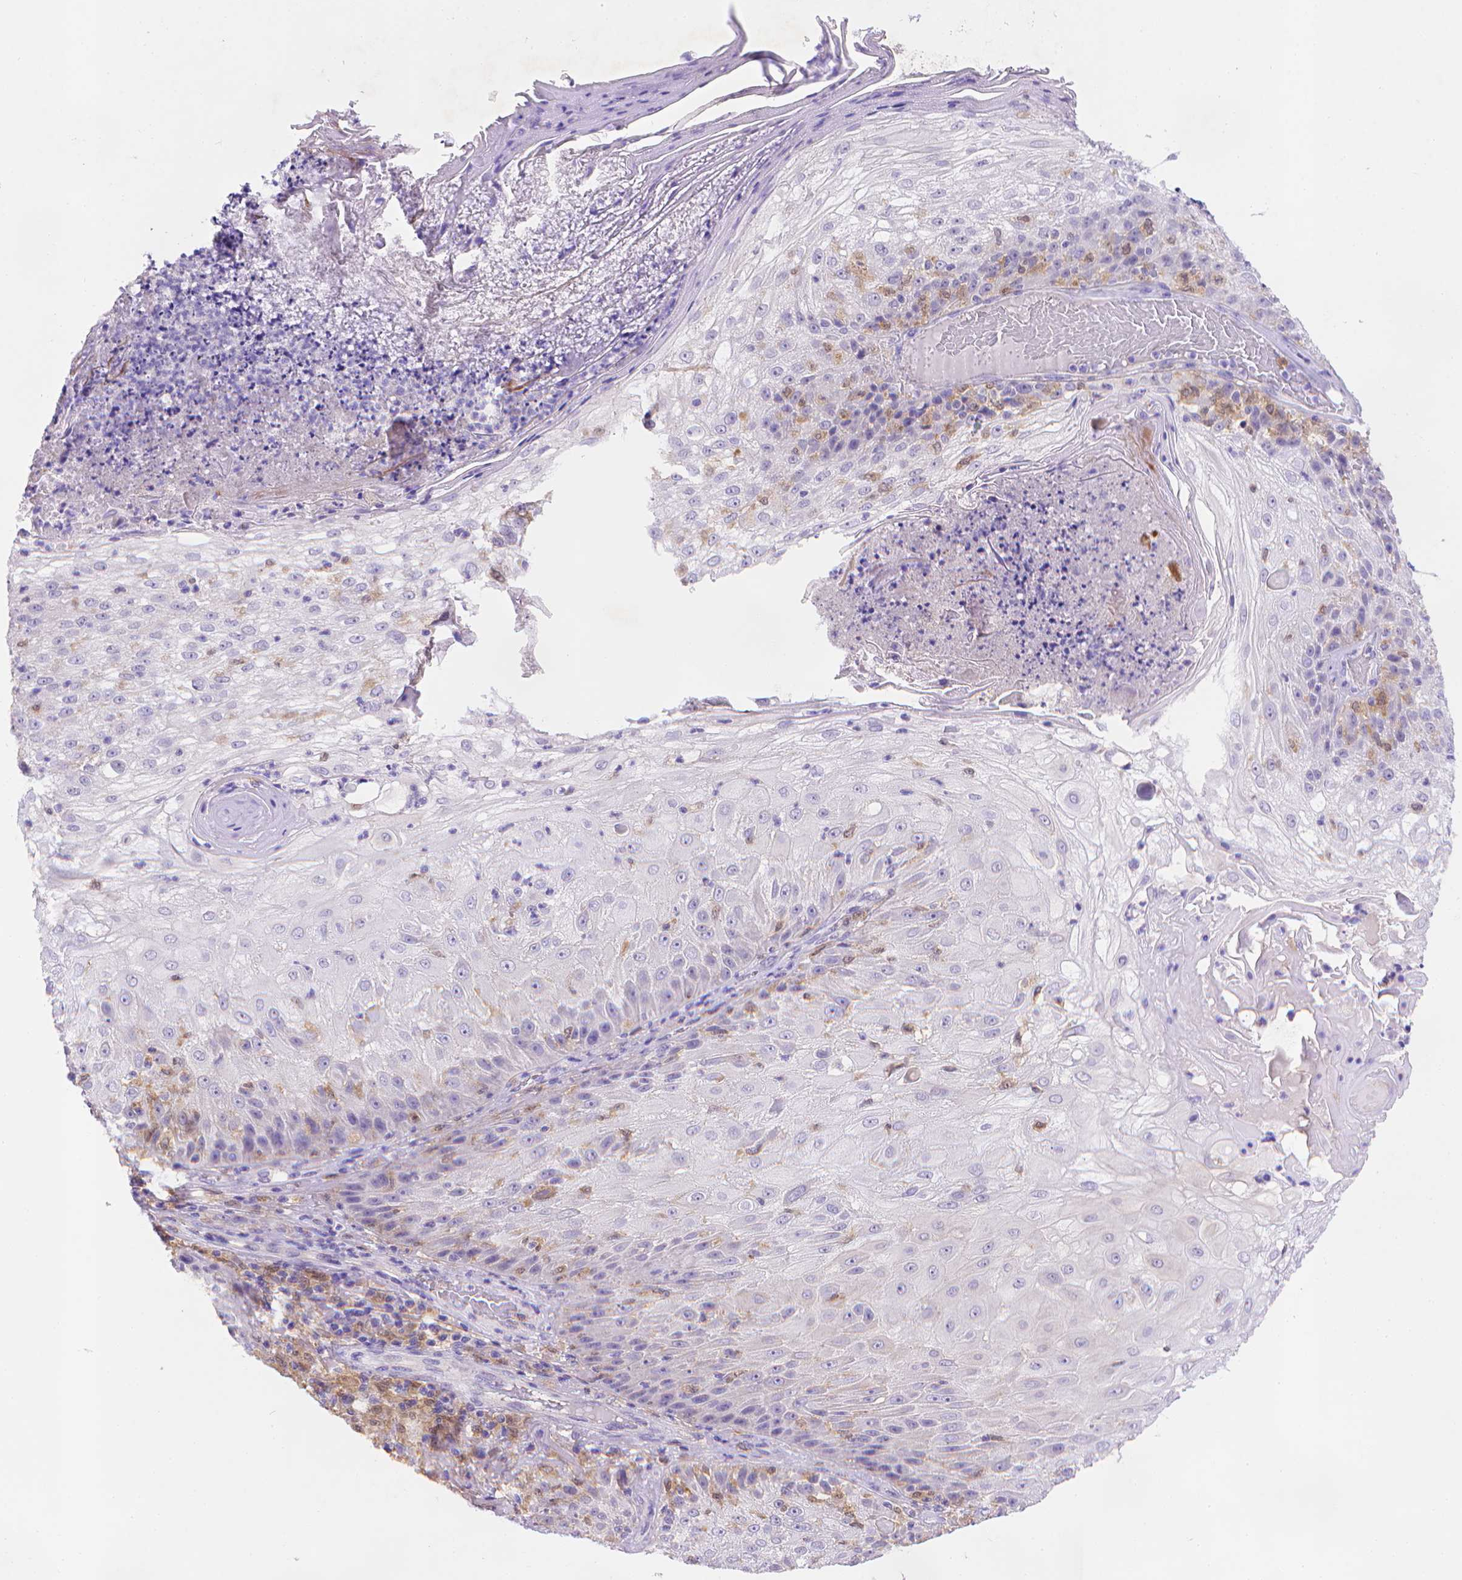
{"staining": {"intensity": "negative", "quantity": "none", "location": "none"}, "tissue": "skin cancer", "cell_type": "Tumor cells", "image_type": "cancer", "snomed": [{"axis": "morphology", "description": "Normal tissue, NOS"}, {"axis": "morphology", "description": "Squamous cell carcinoma, NOS"}, {"axis": "topography", "description": "Skin"}], "caption": "A photomicrograph of skin cancer (squamous cell carcinoma) stained for a protein reveals no brown staining in tumor cells.", "gene": "FGD2", "patient": {"sex": "female", "age": 83}}